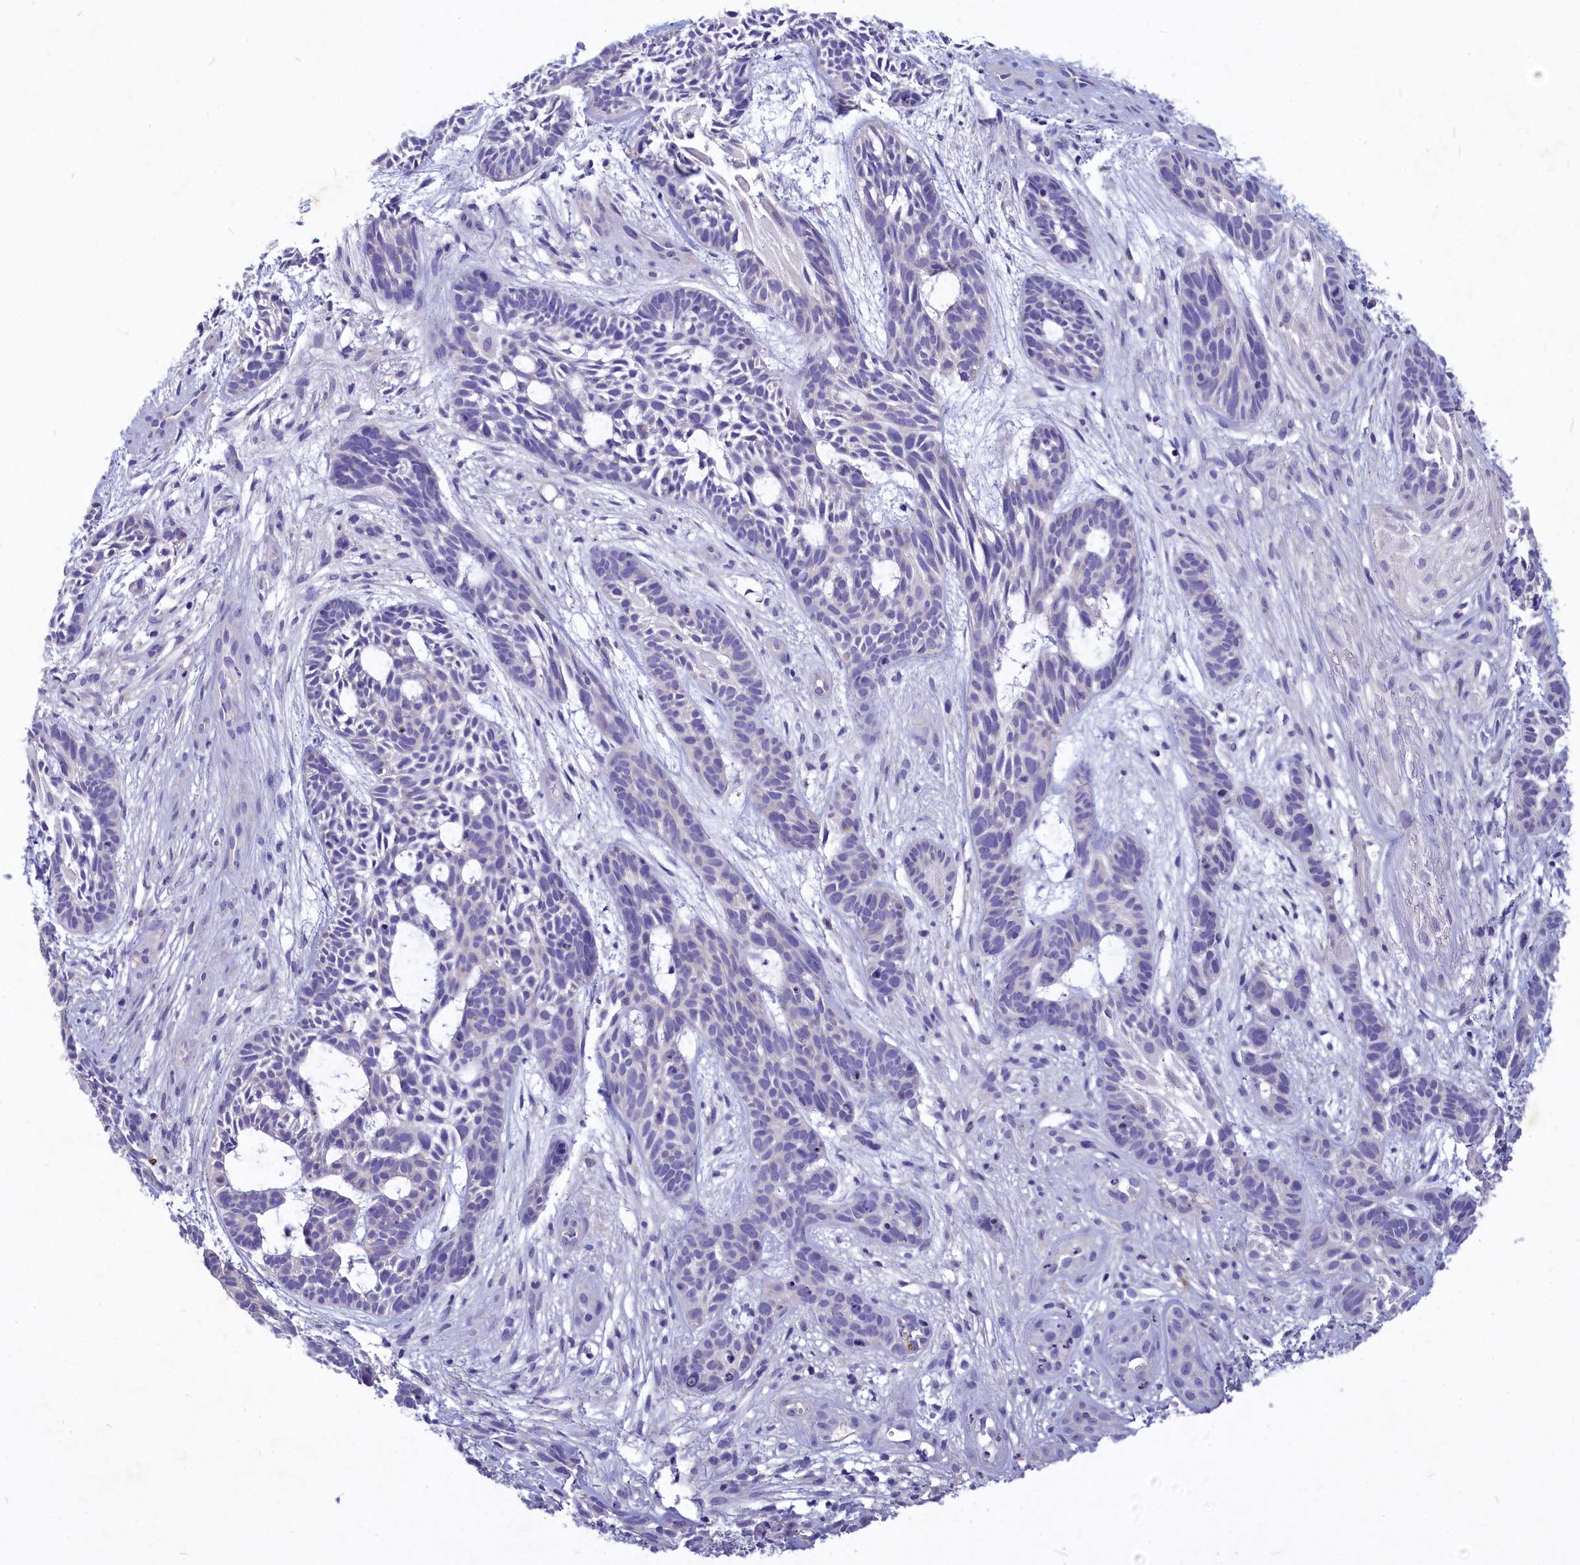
{"staining": {"intensity": "negative", "quantity": "none", "location": "none"}, "tissue": "skin cancer", "cell_type": "Tumor cells", "image_type": "cancer", "snomed": [{"axis": "morphology", "description": "Basal cell carcinoma"}, {"axis": "topography", "description": "Skin"}], "caption": "An IHC image of skin cancer is shown. There is no staining in tumor cells of skin cancer.", "gene": "DEFB119", "patient": {"sex": "male", "age": 89}}